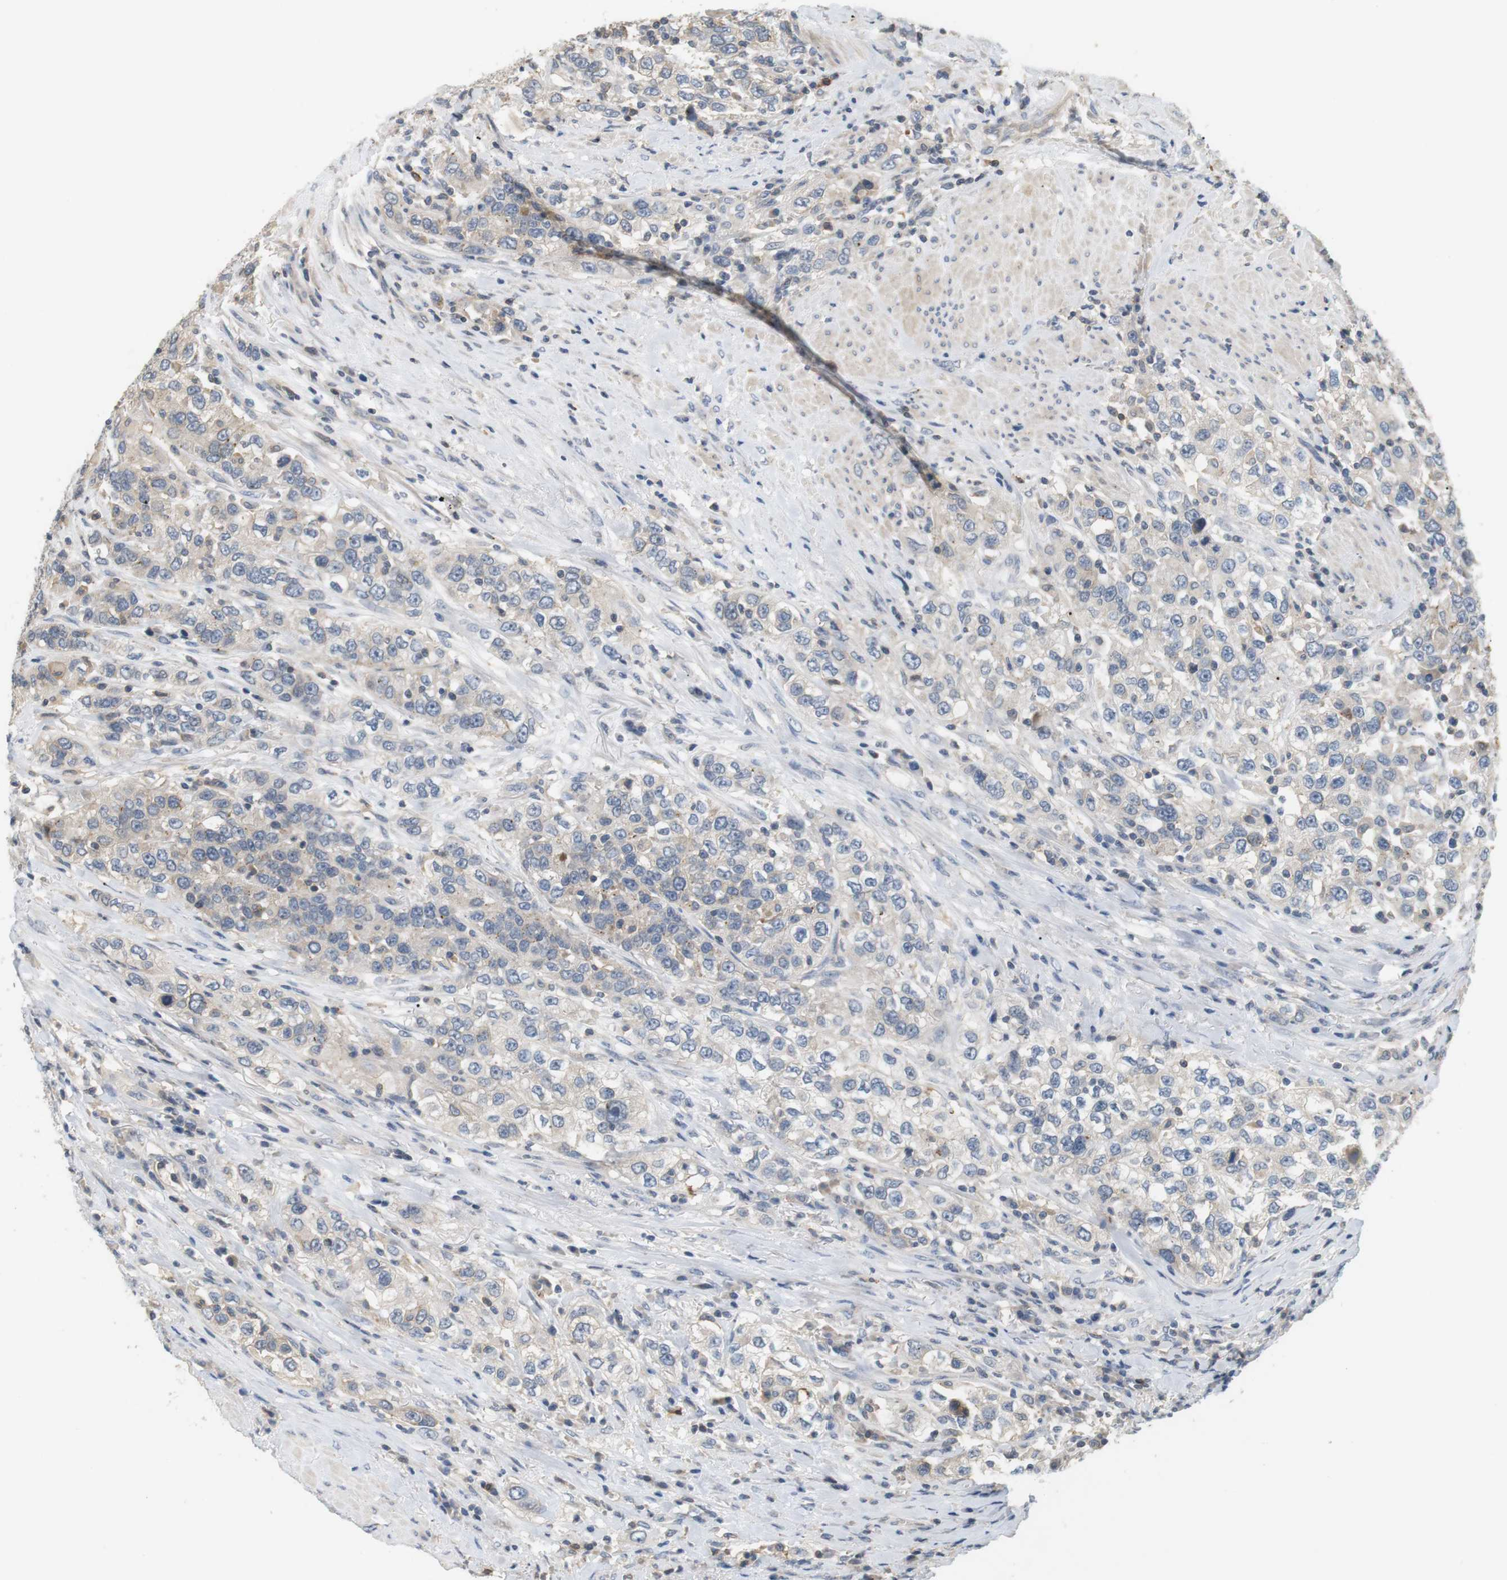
{"staining": {"intensity": "weak", "quantity": "25%-75%", "location": "cytoplasmic/membranous"}, "tissue": "urothelial cancer", "cell_type": "Tumor cells", "image_type": "cancer", "snomed": [{"axis": "morphology", "description": "Urothelial carcinoma, High grade"}, {"axis": "topography", "description": "Urinary bladder"}], "caption": "High-grade urothelial carcinoma tissue shows weak cytoplasmic/membranous expression in approximately 25%-75% of tumor cells, visualized by immunohistochemistry.", "gene": "P2RY1", "patient": {"sex": "female", "age": 80}}